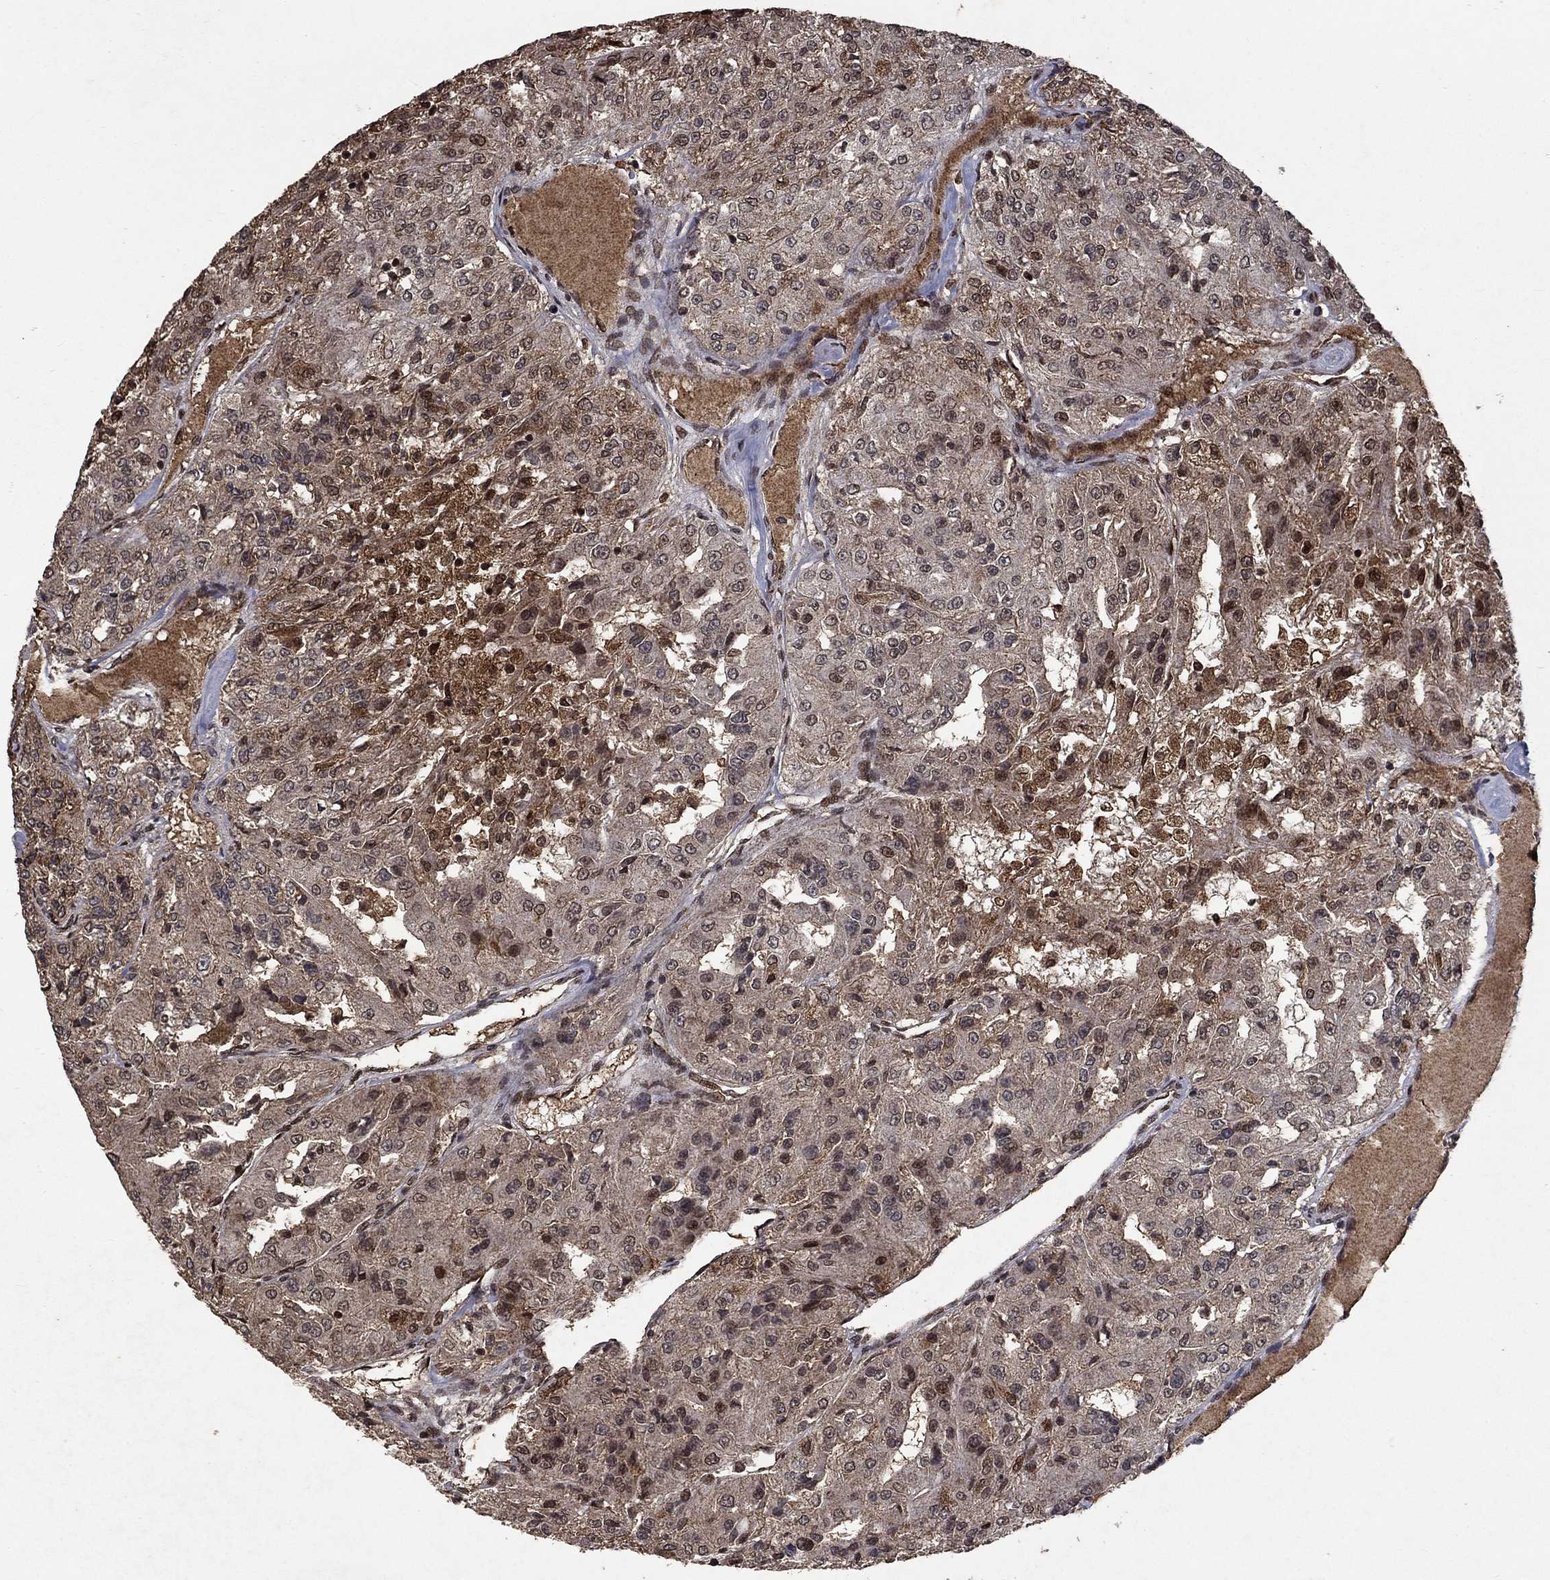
{"staining": {"intensity": "strong", "quantity": "<25%", "location": "cytoplasmic/membranous,nuclear"}, "tissue": "renal cancer", "cell_type": "Tumor cells", "image_type": "cancer", "snomed": [{"axis": "morphology", "description": "Adenocarcinoma, NOS"}, {"axis": "topography", "description": "Kidney"}], "caption": "A high-resolution photomicrograph shows immunohistochemistry (IHC) staining of renal cancer (adenocarcinoma), which reveals strong cytoplasmic/membranous and nuclear staining in approximately <25% of tumor cells.", "gene": "CD24", "patient": {"sex": "female", "age": 63}}